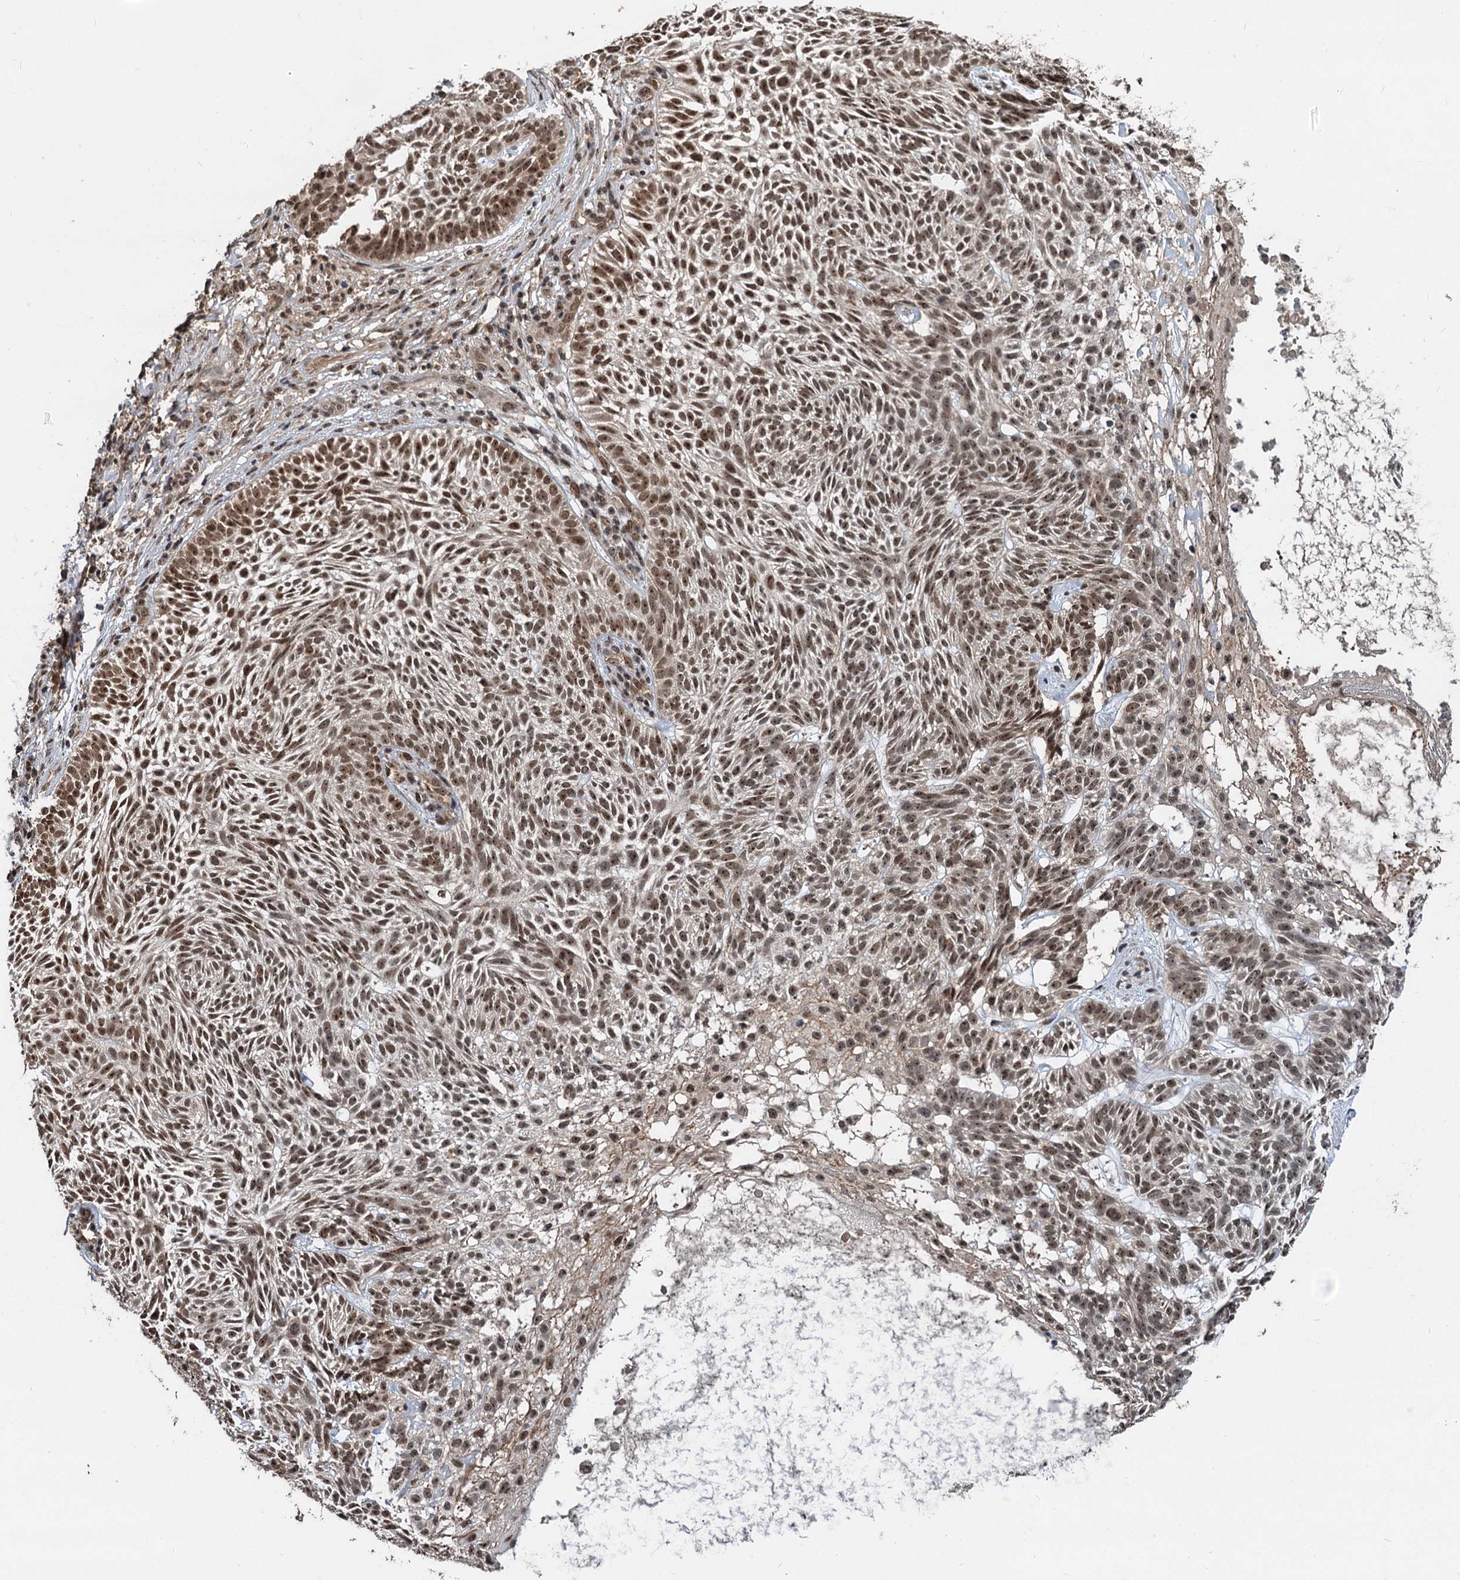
{"staining": {"intensity": "moderate", "quantity": ">75%", "location": "nuclear"}, "tissue": "skin cancer", "cell_type": "Tumor cells", "image_type": "cancer", "snomed": [{"axis": "morphology", "description": "Basal cell carcinoma"}, {"axis": "topography", "description": "Skin"}], "caption": "IHC of human skin cancer demonstrates medium levels of moderate nuclear positivity in approximately >75% of tumor cells.", "gene": "FAM216B", "patient": {"sex": "male", "age": 75}}